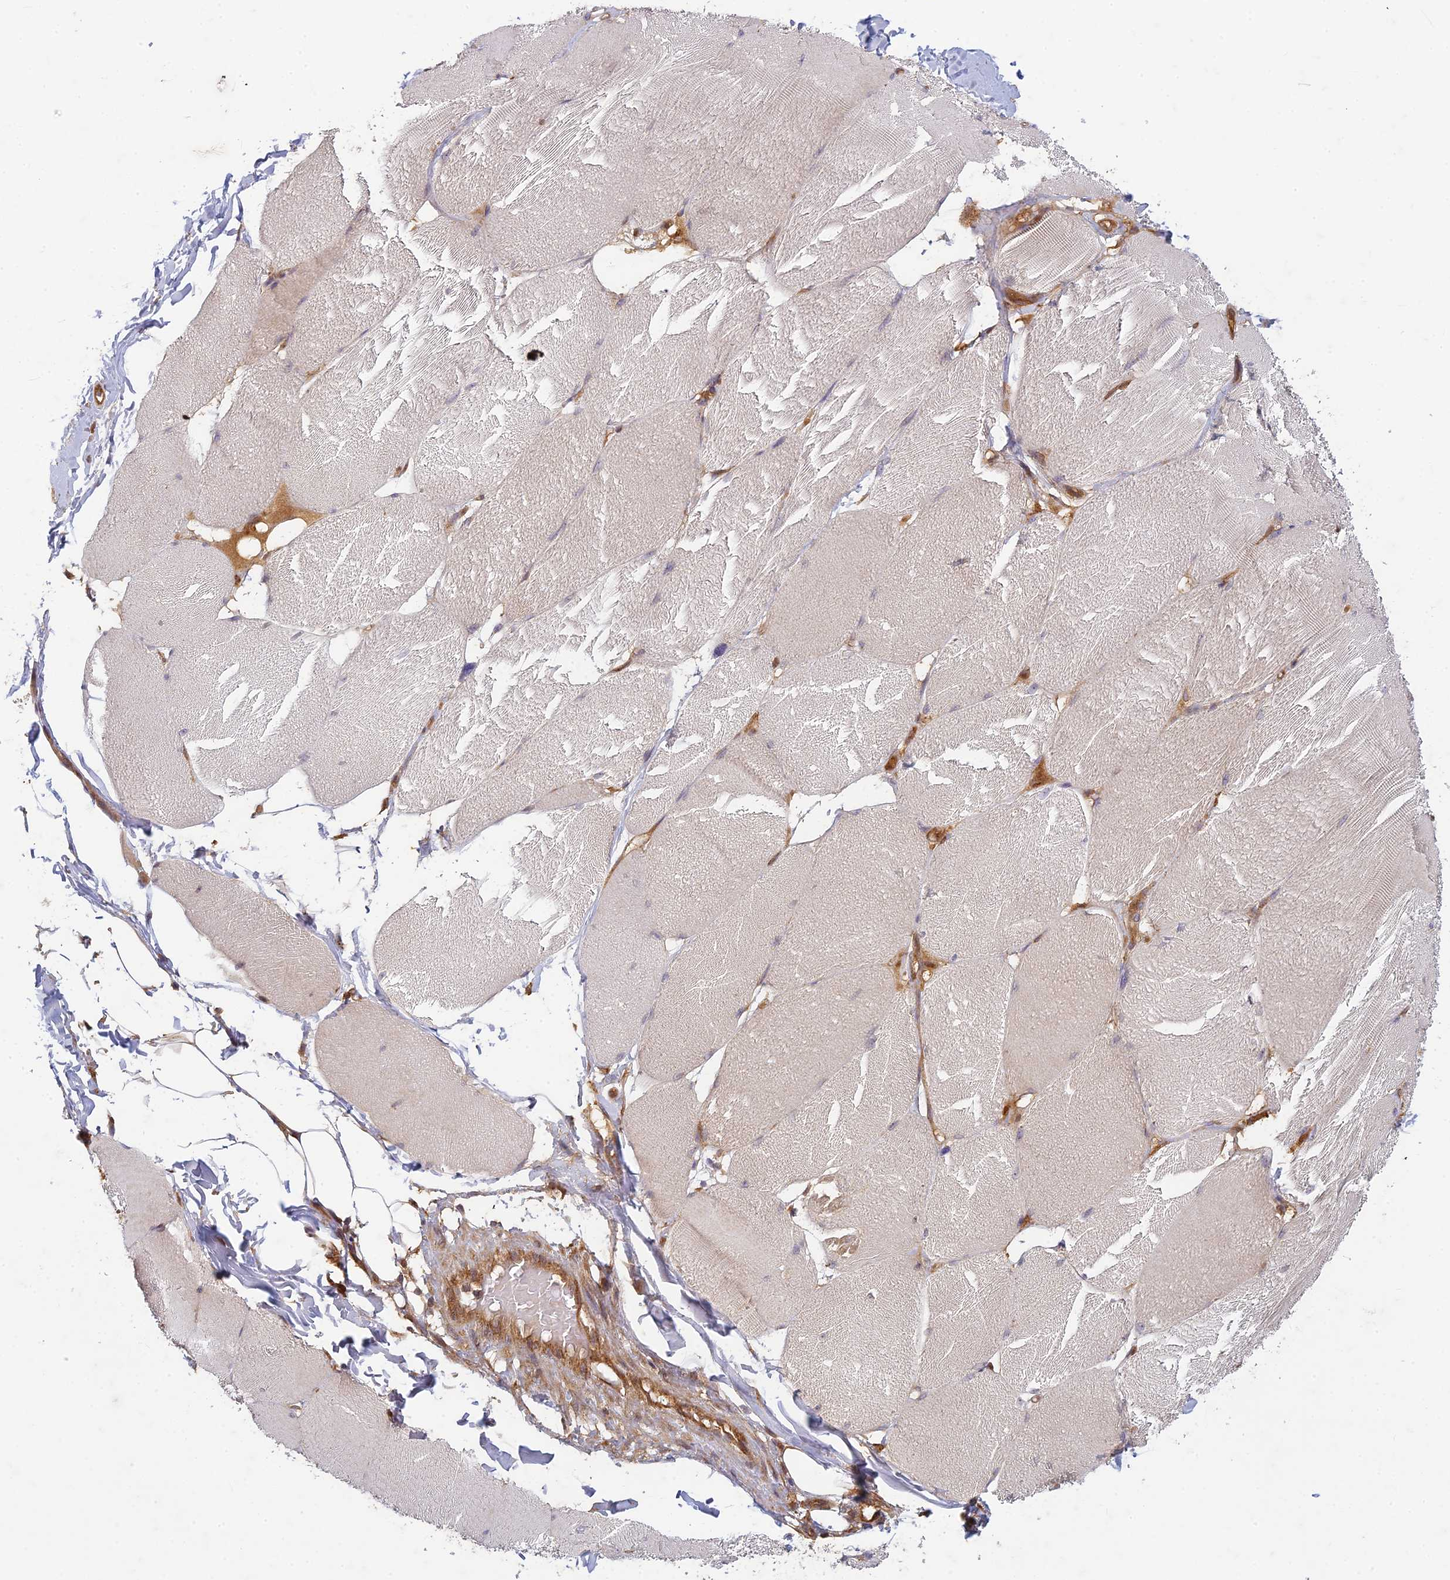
{"staining": {"intensity": "weak", "quantity": "<25%", "location": "cytoplasmic/membranous"}, "tissue": "skeletal muscle", "cell_type": "Myocytes", "image_type": "normal", "snomed": [{"axis": "morphology", "description": "Normal tissue, NOS"}, {"axis": "topography", "description": "Skin"}, {"axis": "topography", "description": "Skeletal muscle"}], "caption": "Skeletal muscle stained for a protein using immunohistochemistry shows no positivity myocytes.", "gene": "TCF25", "patient": {"sex": "male", "age": 83}}